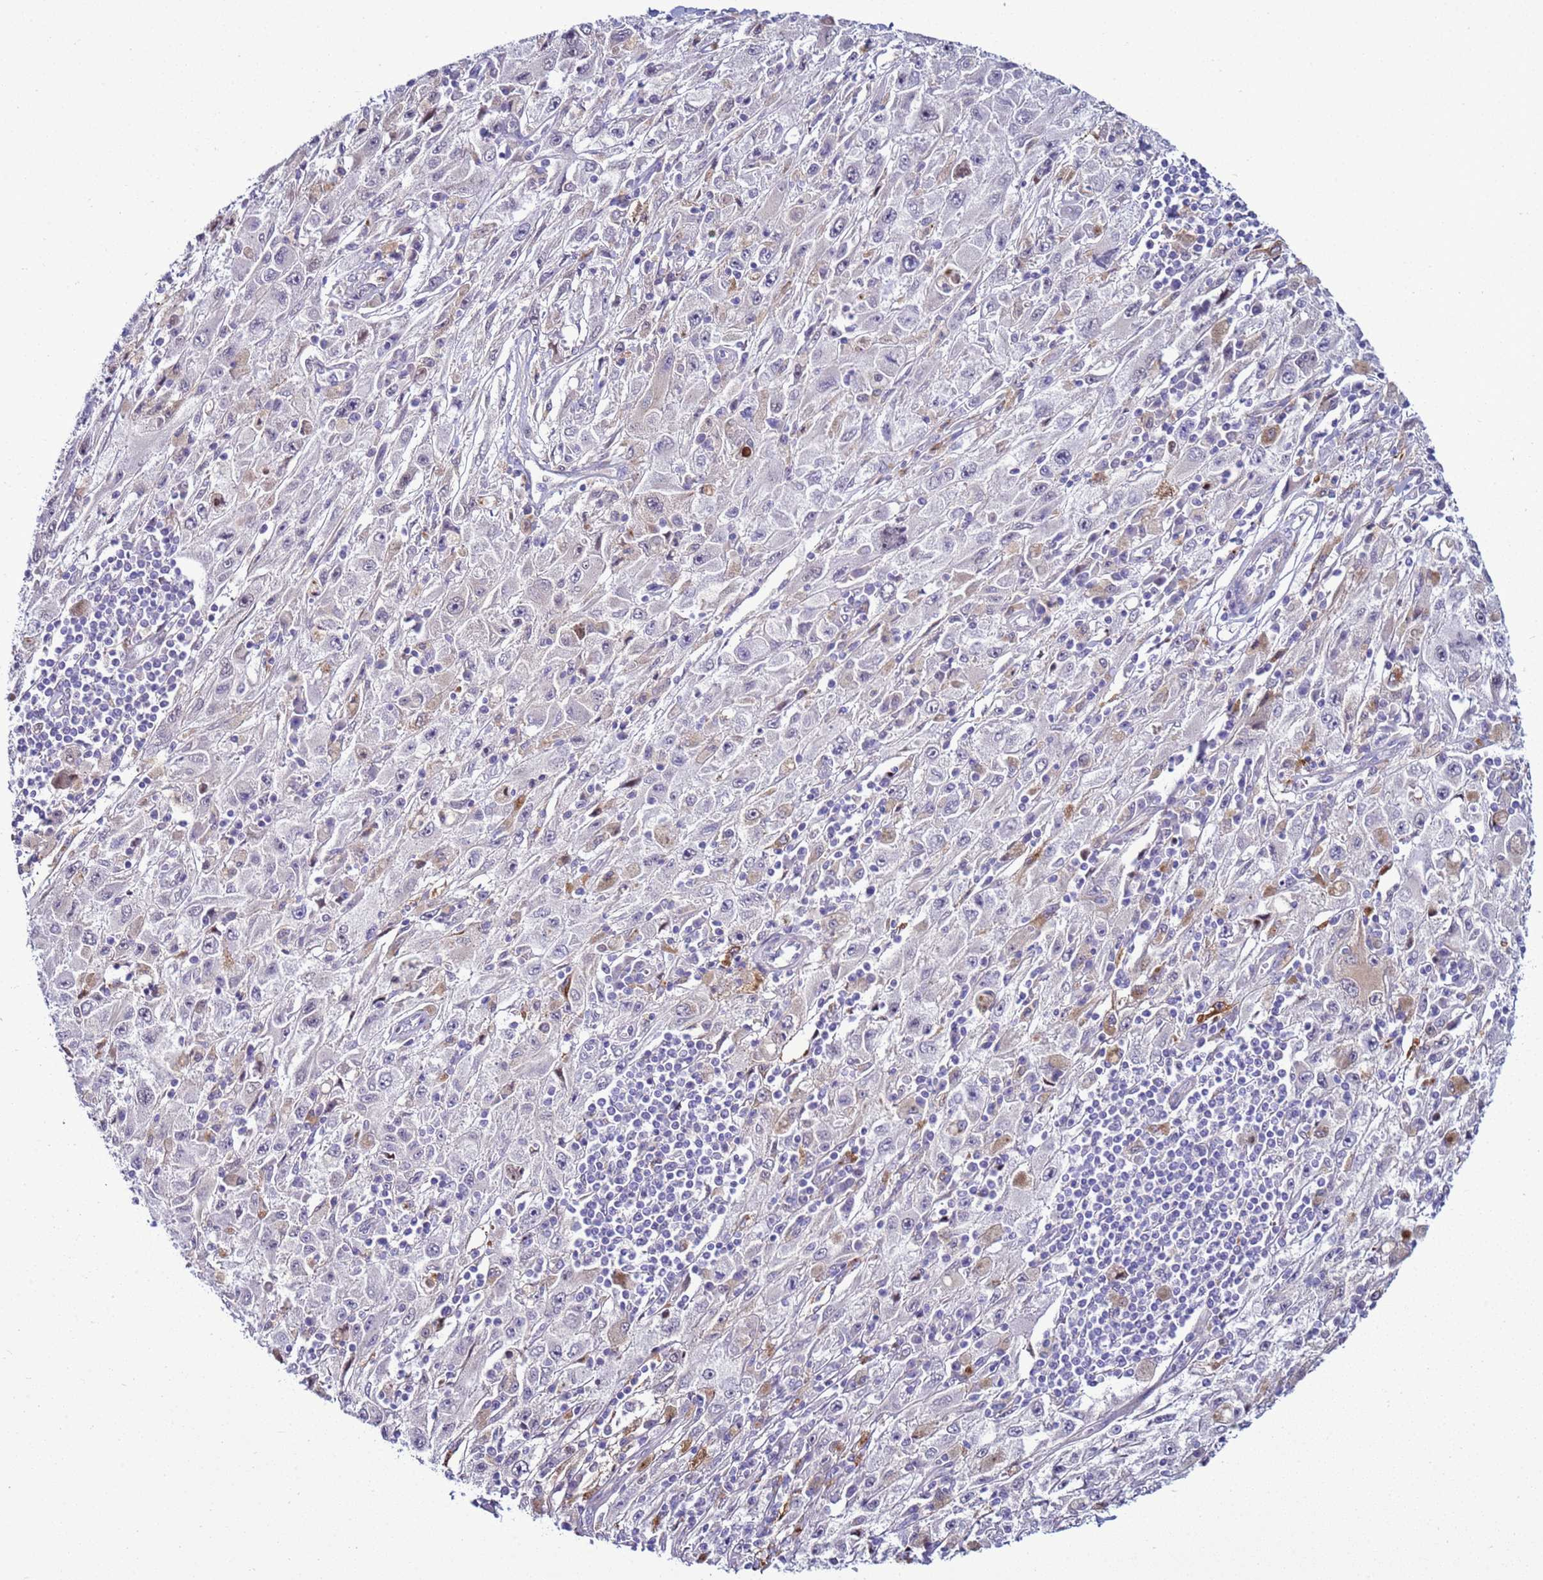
{"staining": {"intensity": "negative", "quantity": "none", "location": "none"}, "tissue": "melanoma", "cell_type": "Tumor cells", "image_type": "cancer", "snomed": [{"axis": "morphology", "description": "Malignant melanoma, Metastatic site"}, {"axis": "topography", "description": "Skin"}], "caption": "Immunohistochemical staining of human malignant melanoma (metastatic site) exhibits no significant staining in tumor cells.", "gene": "NAT2", "patient": {"sex": "male", "age": 53}}